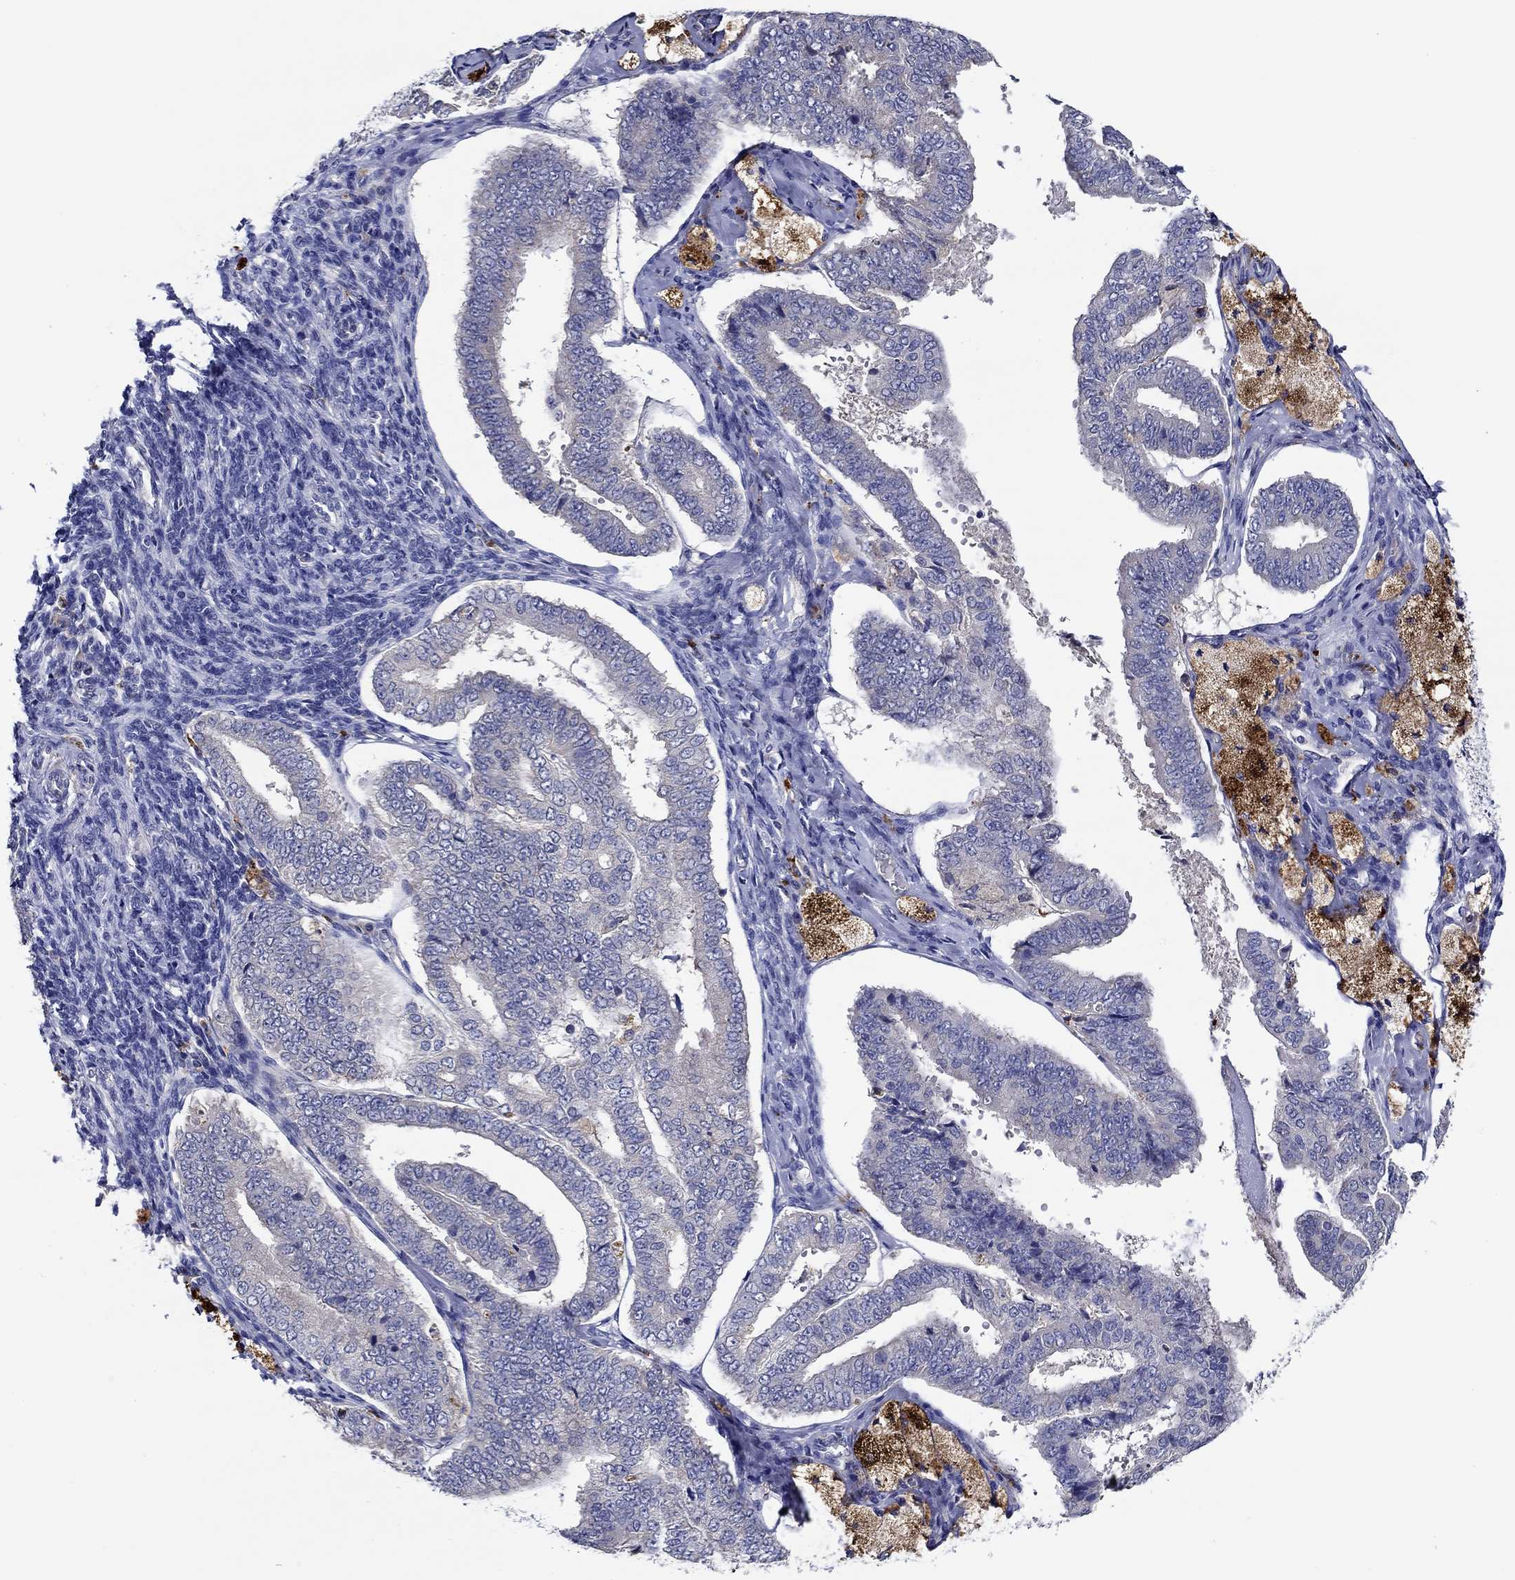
{"staining": {"intensity": "negative", "quantity": "none", "location": "none"}, "tissue": "endometrial cancer", "cell_type": "Tumor cells", "image_type": "cancer", "snomed": [{"axis": "morphology", "description": "Adenocarcinoma, NOS"}, {"axis": "topography", "description": "Endometrium"}], "caption": "Tumor cells show no significant protein positivity in adenocarcinoma (endometrial).", "gene": "CHIT1", "patient": {"sex": "female", "age": 63}}